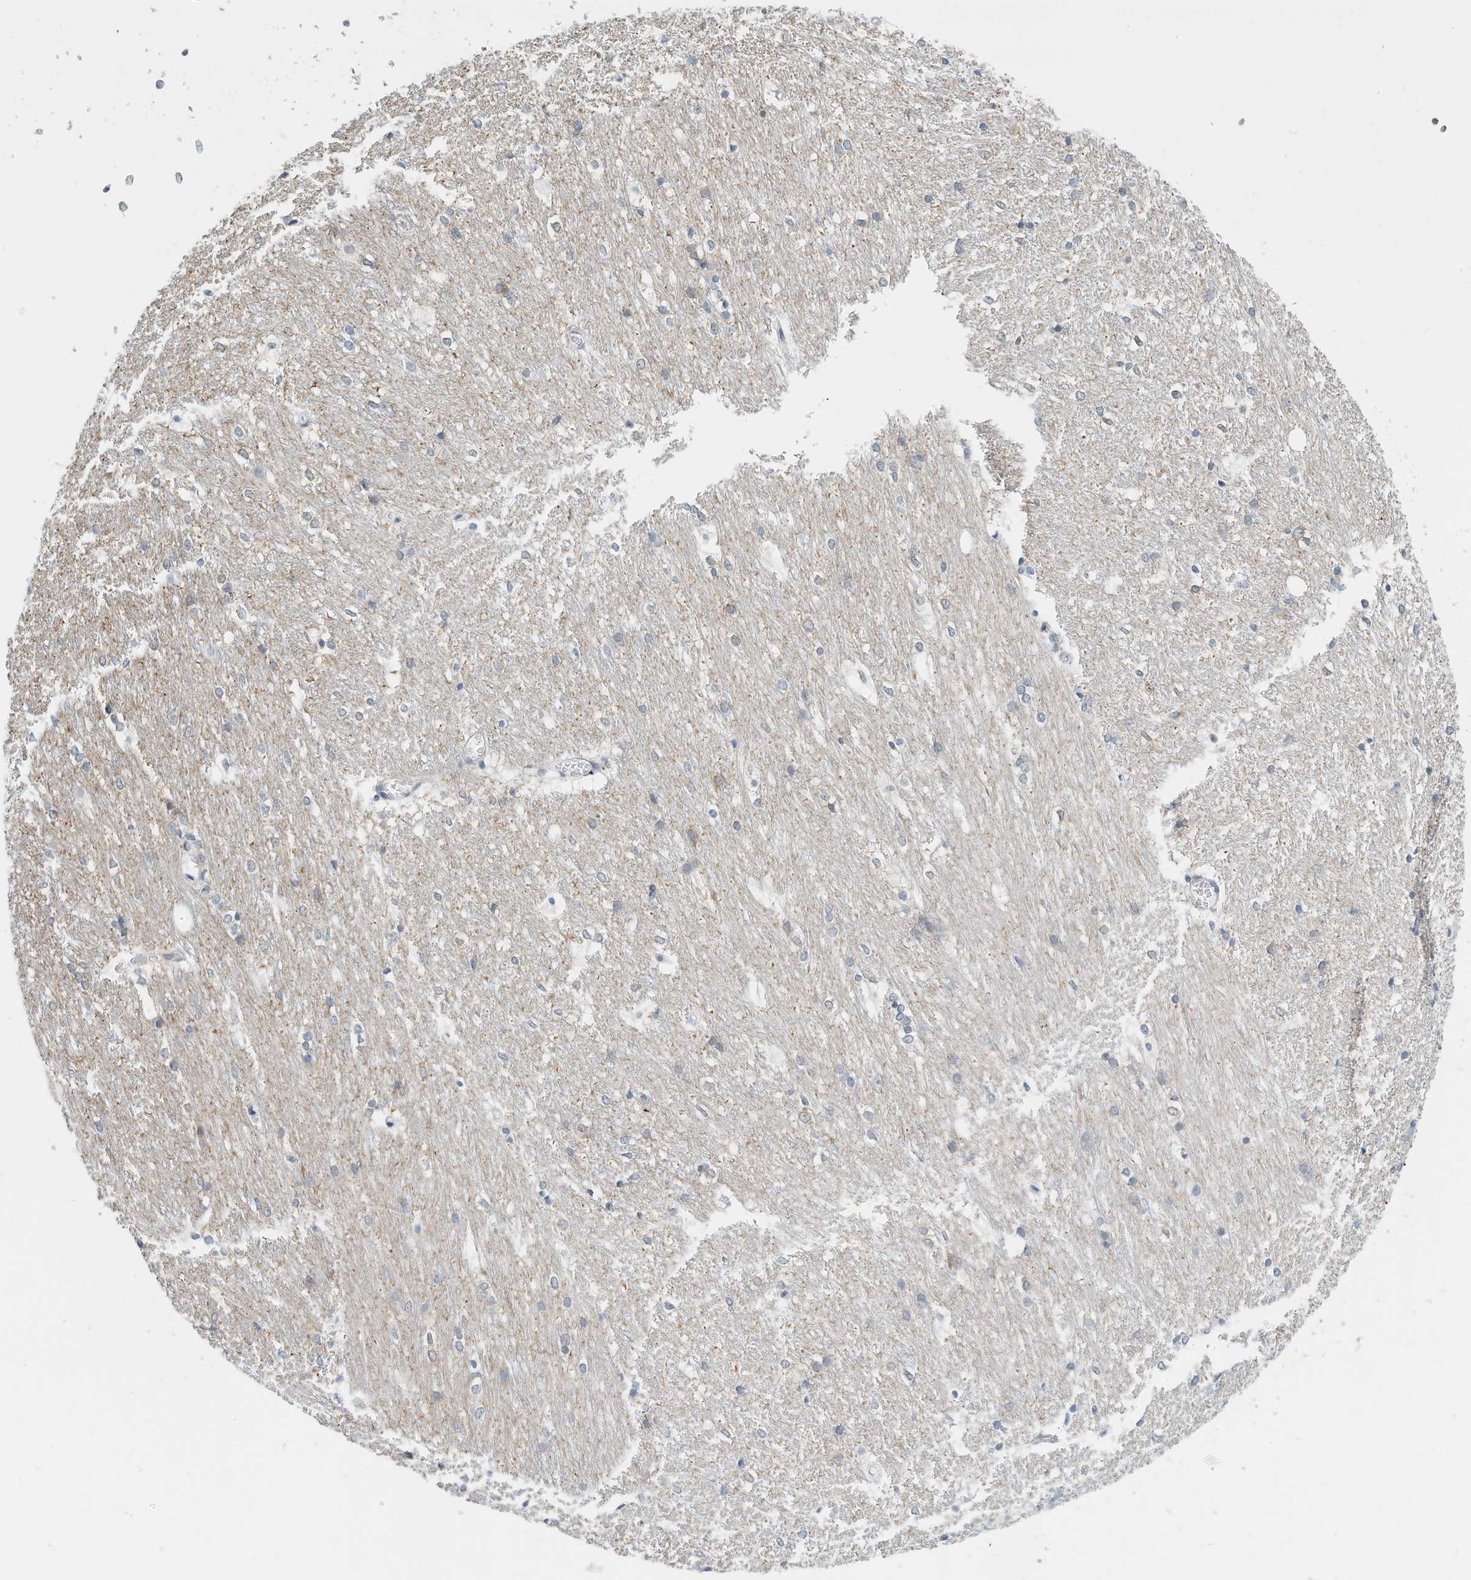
{"staining": {"intensity": "negative", "quantity": "none", "location": "none"}, "tissue": "caudate", "cell_type": "Glial cells", "image_type": "normal", "snomed": [{"axis": "morphology", "description": "Normal tissue, NOS"}, {"axis": "topography", "description": "Lateral ventricle wall"}], "caption": "This image is of benign caudate stained with immunohistochemistry (IHC) to label a protein in brown with the nuclei are counter-stained blue. There is no expression in glial cells. (DAB (3,3'-diaminobenzidine) IHC with hematoxylin counter stain).", "gene": "ARHGAP28", "patient": {"sex": "female", "age": 19}}